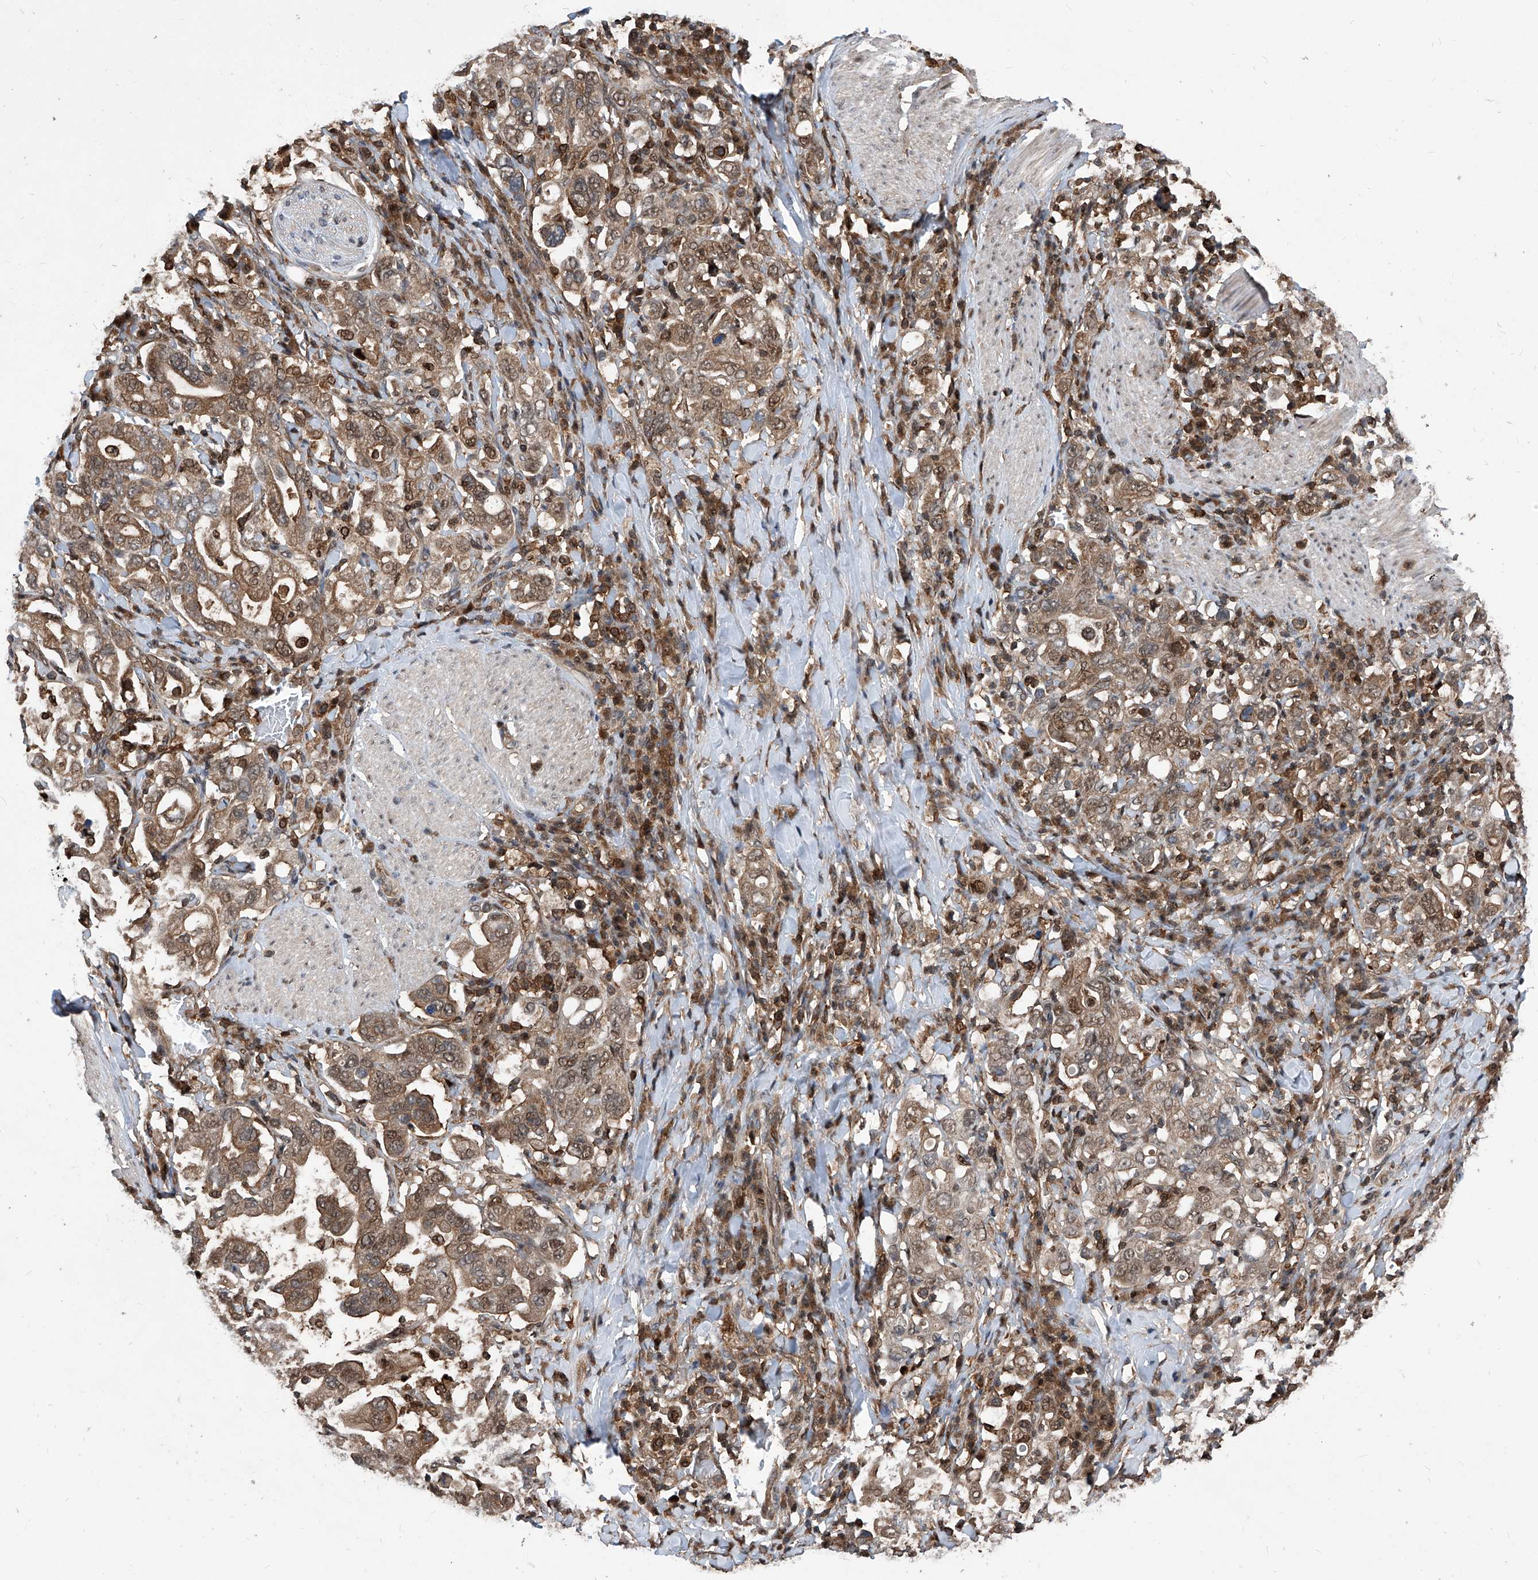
{"staining": {"intensity": "moderate", "quantity": "25%-75%", "location": "cytoplasmic/membranous,nuclear"}, "tissue": "stomach cancer", "cell_type": "Tumor cells", "image_type": "cancer", "snomed": [{"axis": "morphology", "description": "Adenocarcinoma, NOS"}, {"axis": "topography", "description": "Stomach, upper"}], "caption": "Immunohistochemistry (IHC) (DAB (3,3'-diaminobenzidine)) staining of stomach adenocarcinoma exhibits moderate cytoplasmic/membranous and nuclear protein staining in approximately 25%-75% of tumor cells.", "gene": "PSMB1", "patient": {"sex": "male", "age": 62}}